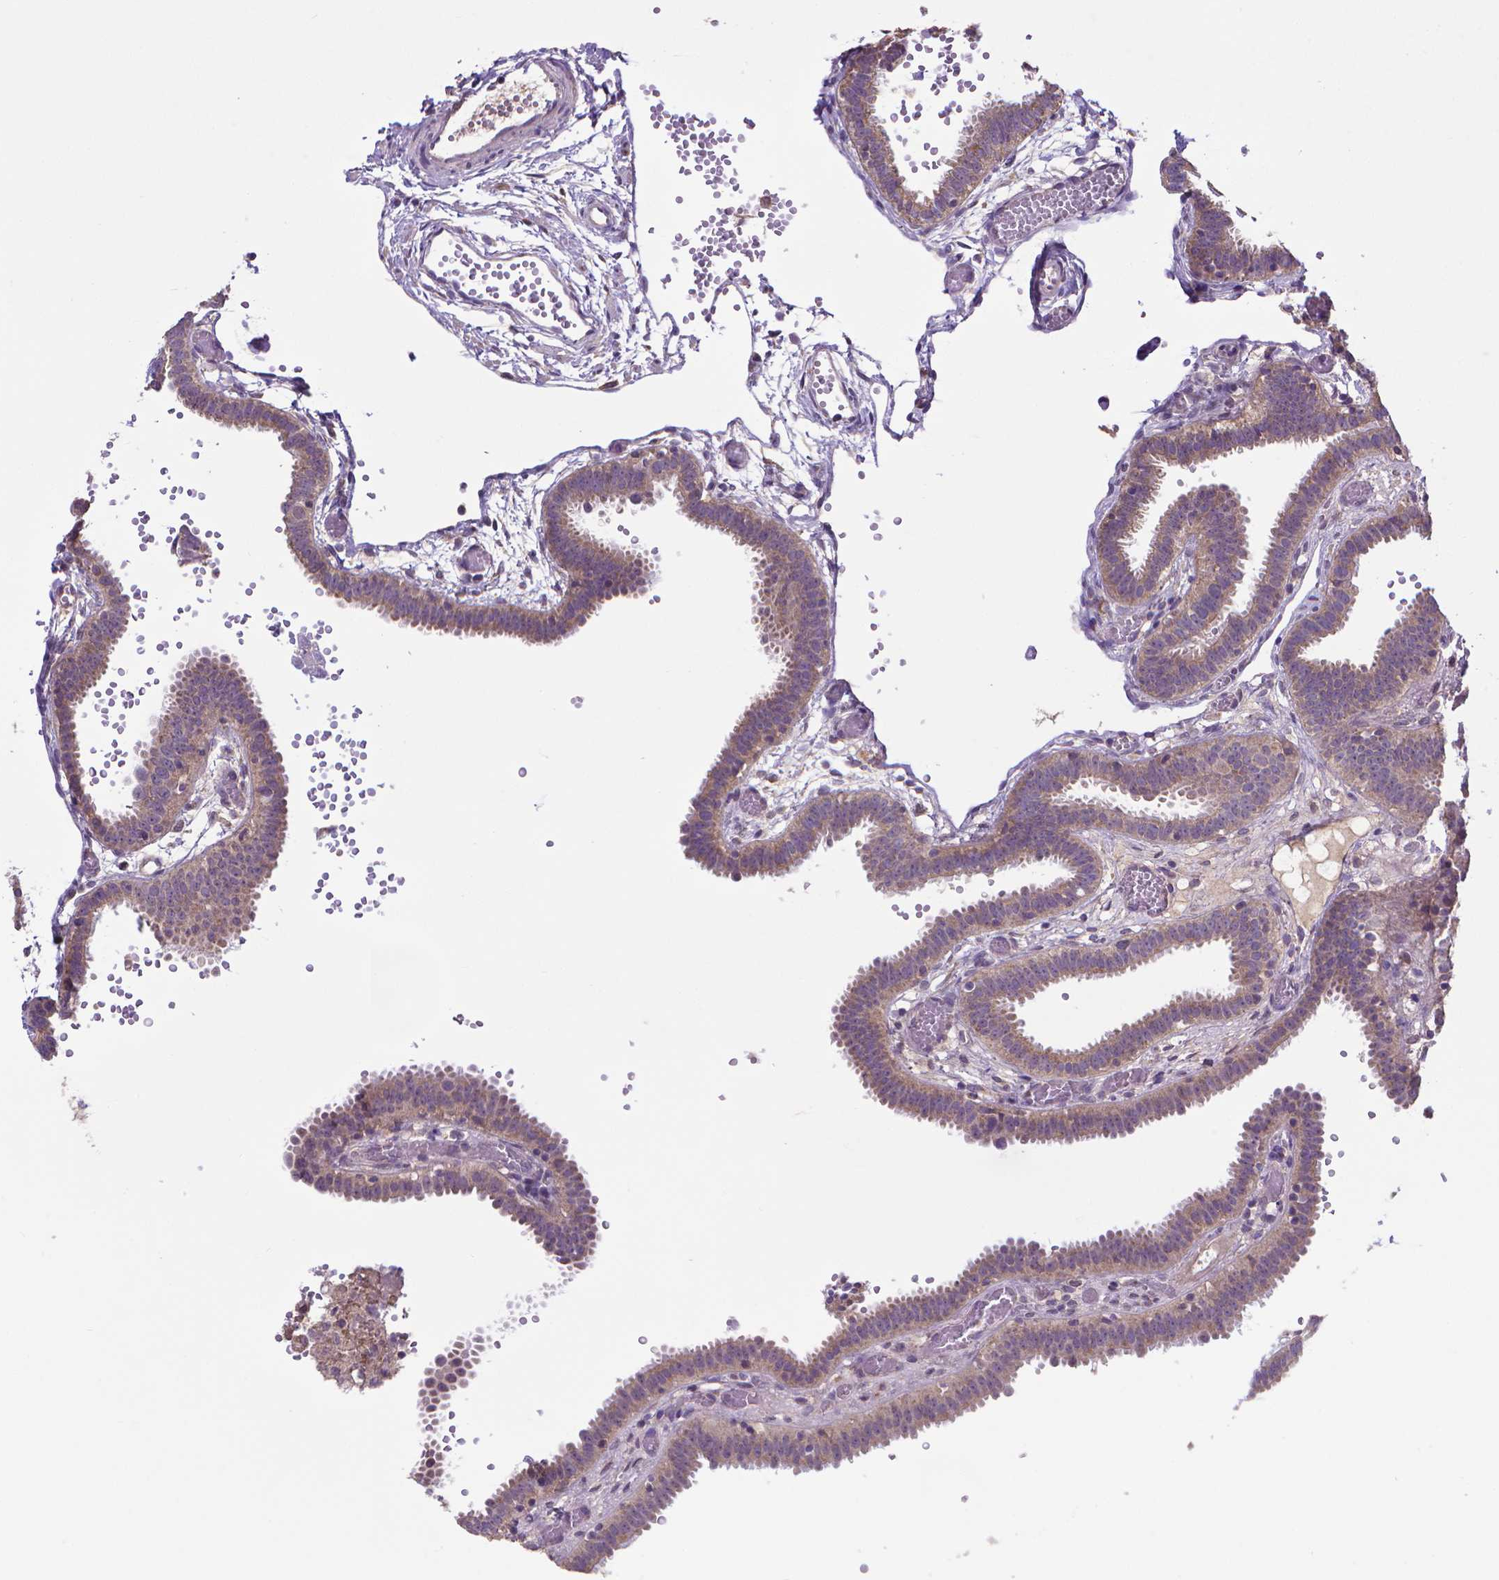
{"staining": {"intensity": "weak", "quantity": "25%-75%", "location": "cytoplasmic/membranous"}, "tissue": "fallopian tube", "cell_type": "Glandular cells", "image_type": "normal", "snomed": [{"axis": "morphology", "description": "Normal tissue, NOS"}, {"axis": "topography", "description": "Fallopian tube"}], "caption": "This is a micrograph of IHC staining of unremarkable fallopian tube, which shows weak positivity in the cytoplasmic/membranous of glandular cells.", "gene": "GPR63", "patient": {"sex": "female", "age": 37}}